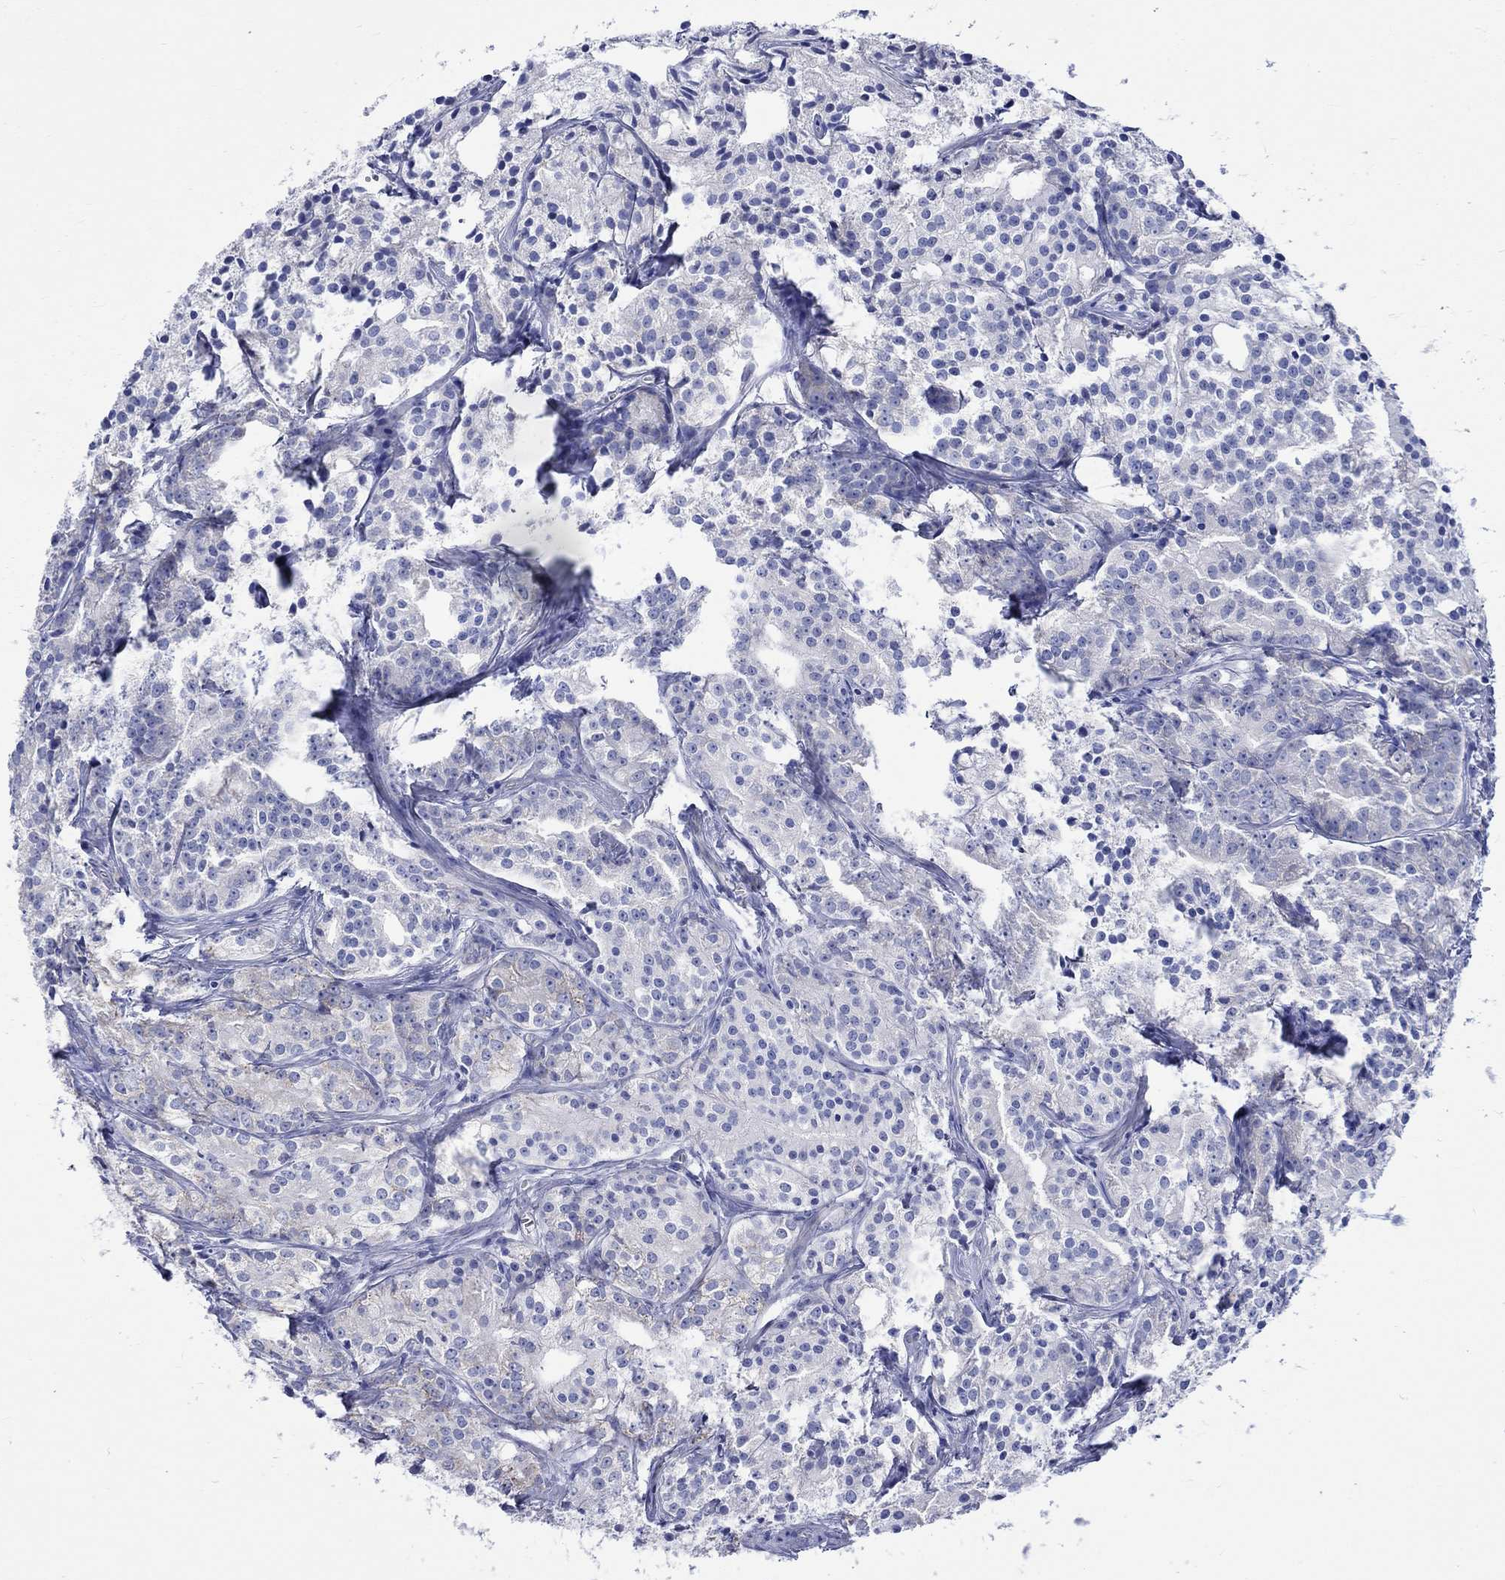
{"staining": {"intensity": "negative", "quantity": "none", "location": "none"}, "tissue": "prostate cancer", "cell_type": "Tumor cells", "image_type": "cancer", "snomed": [{"axis": "morphology", "description": "Adenocarcinoma, Medium grade"}, {"axis": "topography", "description": "Prostate"}], "caption": "Immunohistochemistry micrograph of prostate cancer (adenocarcinoma (medium-grade)) stained for a protein (brown), which displays no staining in tumor cells.", "gene": "HARBI1", "patient": {"sex": "male", "age": 74}}